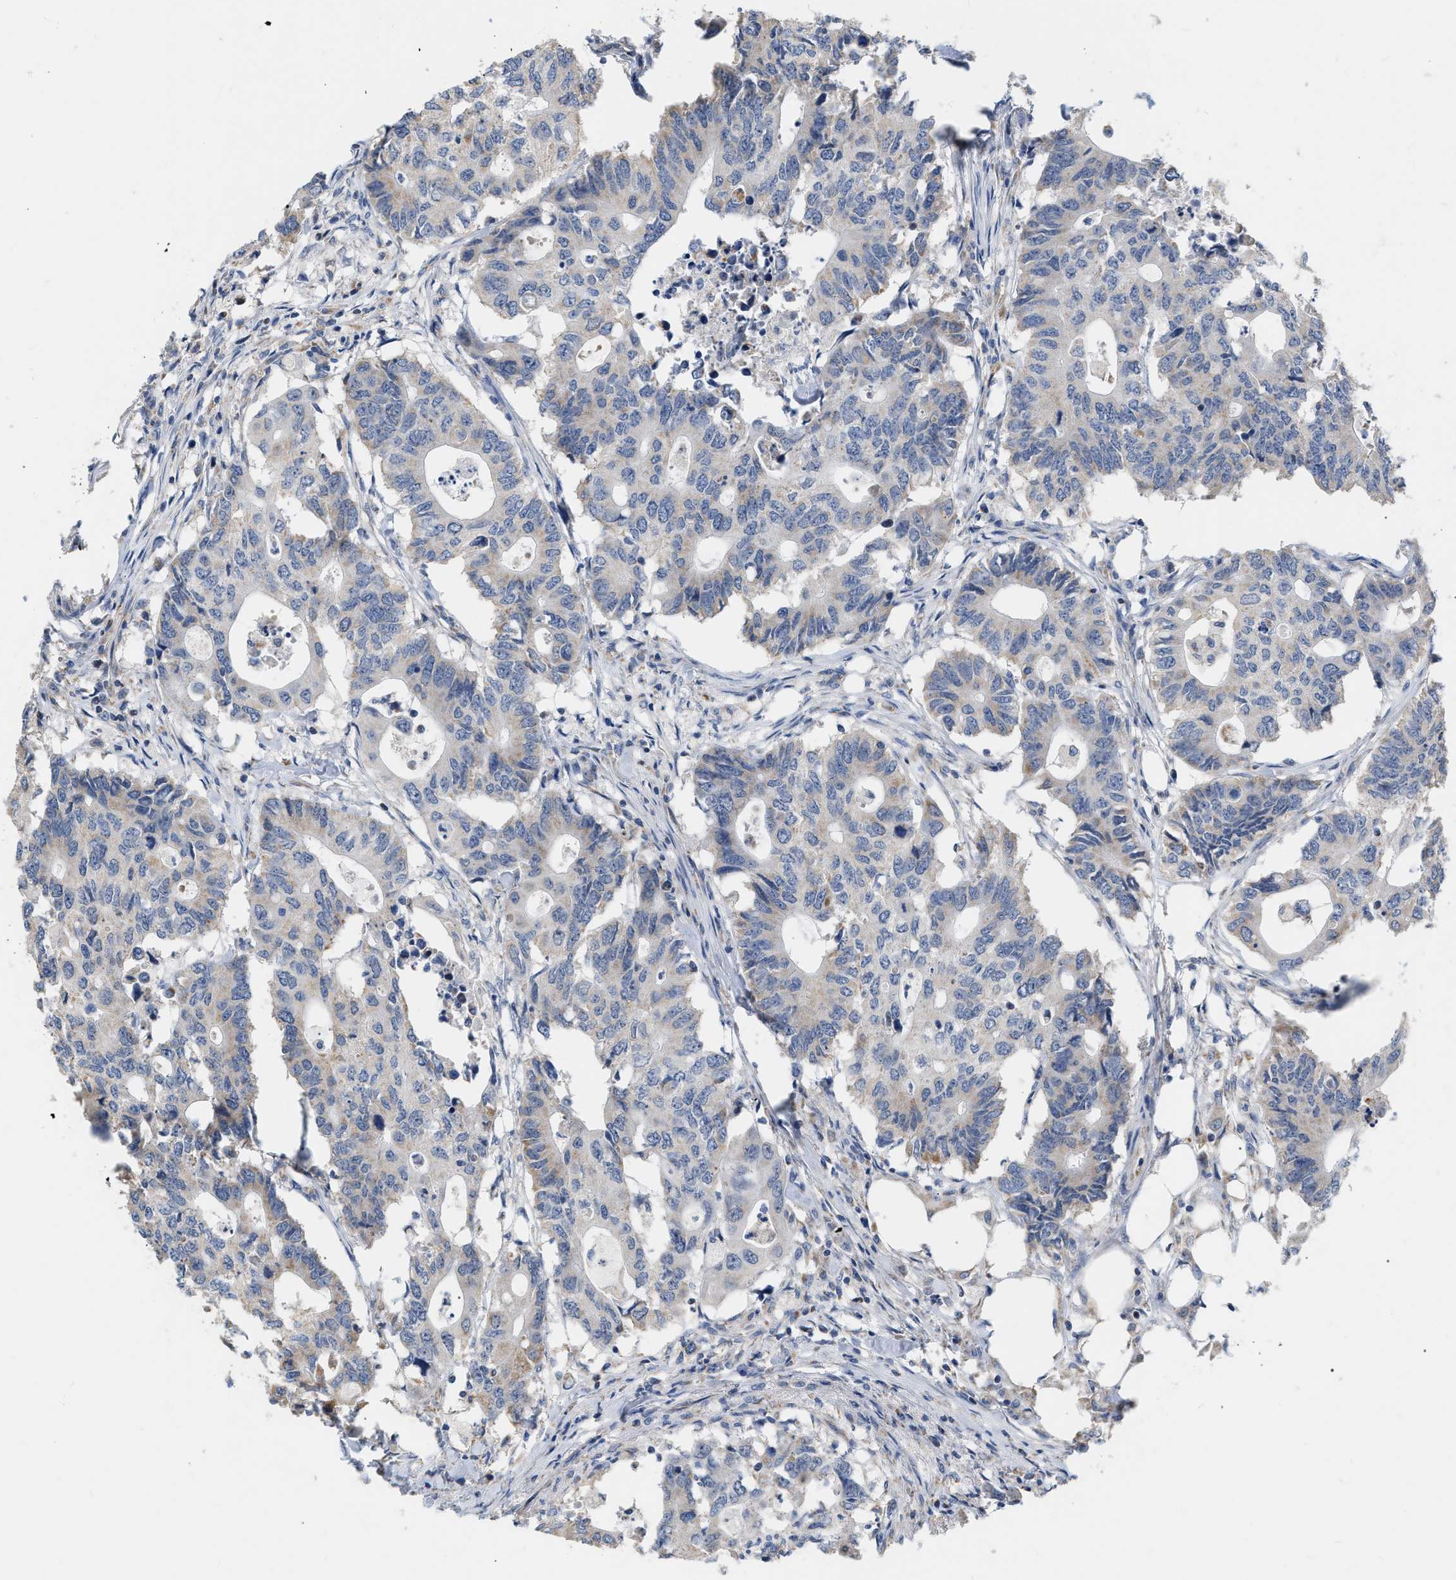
{"staining": {"intensity": "negative", "quantity": "none", "location": "none"}, "tissue": "colorectal cancer", "cell_type": "Tumor cells", "image_type": "cancer", "snomed": [{"axis": "morphology", "description": "Adenocarcinoma, NOS"}, {"axis": "topography", "description": "Colon"}], "caption": "Protein analysis of colorectal adenocarcinoma shows no significant positivity in tumor cells.", "gene": "DDX56", "patient": {"sex": "male", "age": 71}}